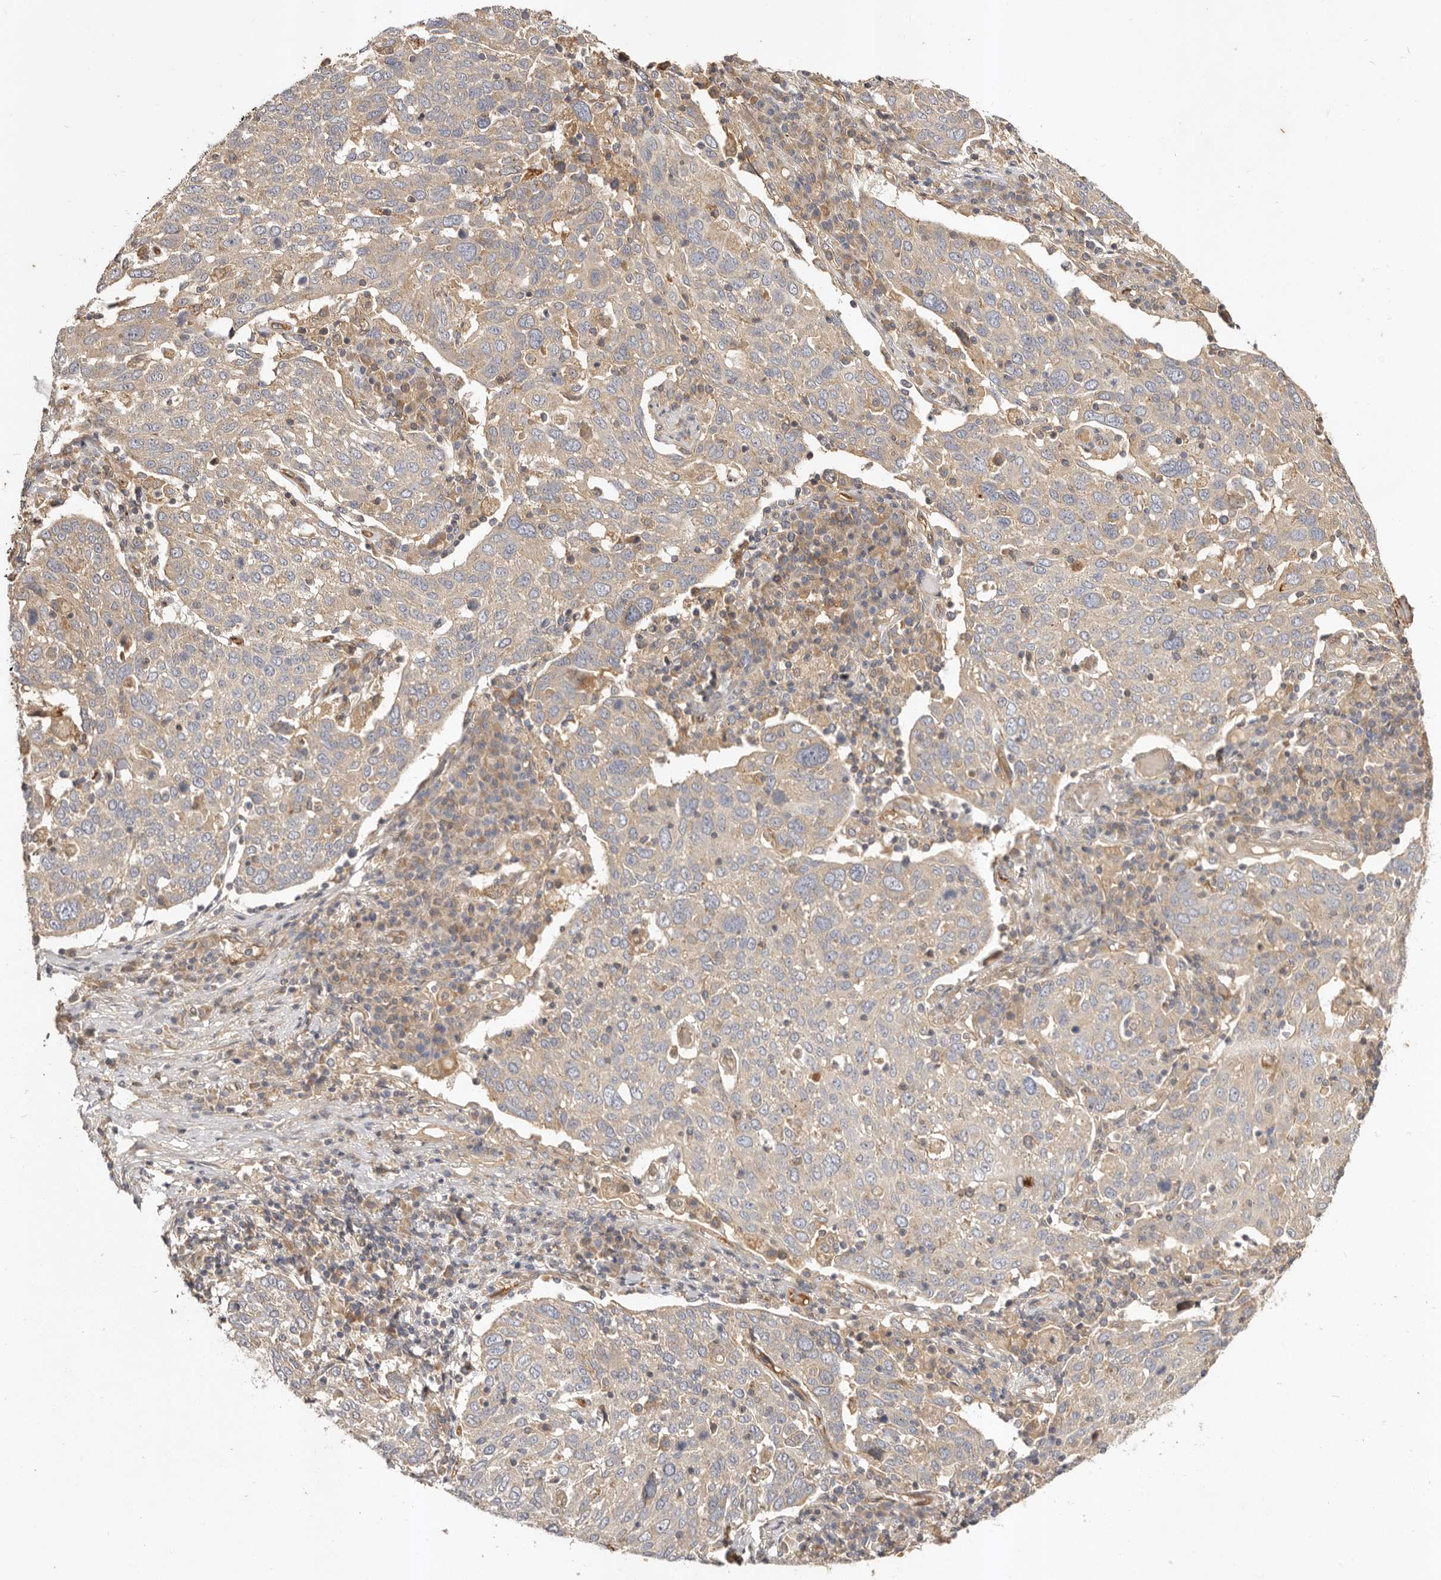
{"staining": {"intensity": "weak", "quantity": ">75%", "location": "cytoplasmic/membranous"}, "tissue": "lung cancer", "cell_type": "Tumor cells", "image_type": "cancer", "snomed": [{"axis": "morphology", "description": "Squamous cell carcinoma, NOS"}, {"axis": "topography", "description": "Lung"}], "caption": "This image demonstrates lung cancer (squamous cell carcinoma) stained with immunohistochemistry (IHC) to label a protein in brown. The cytoplasmic/membranous of tumor cells show weak positivity for the protein. Nuclei are counter-stained blue.", "gene": "ADAMTS9", "patient": {"sex": "male", "age": 65}}